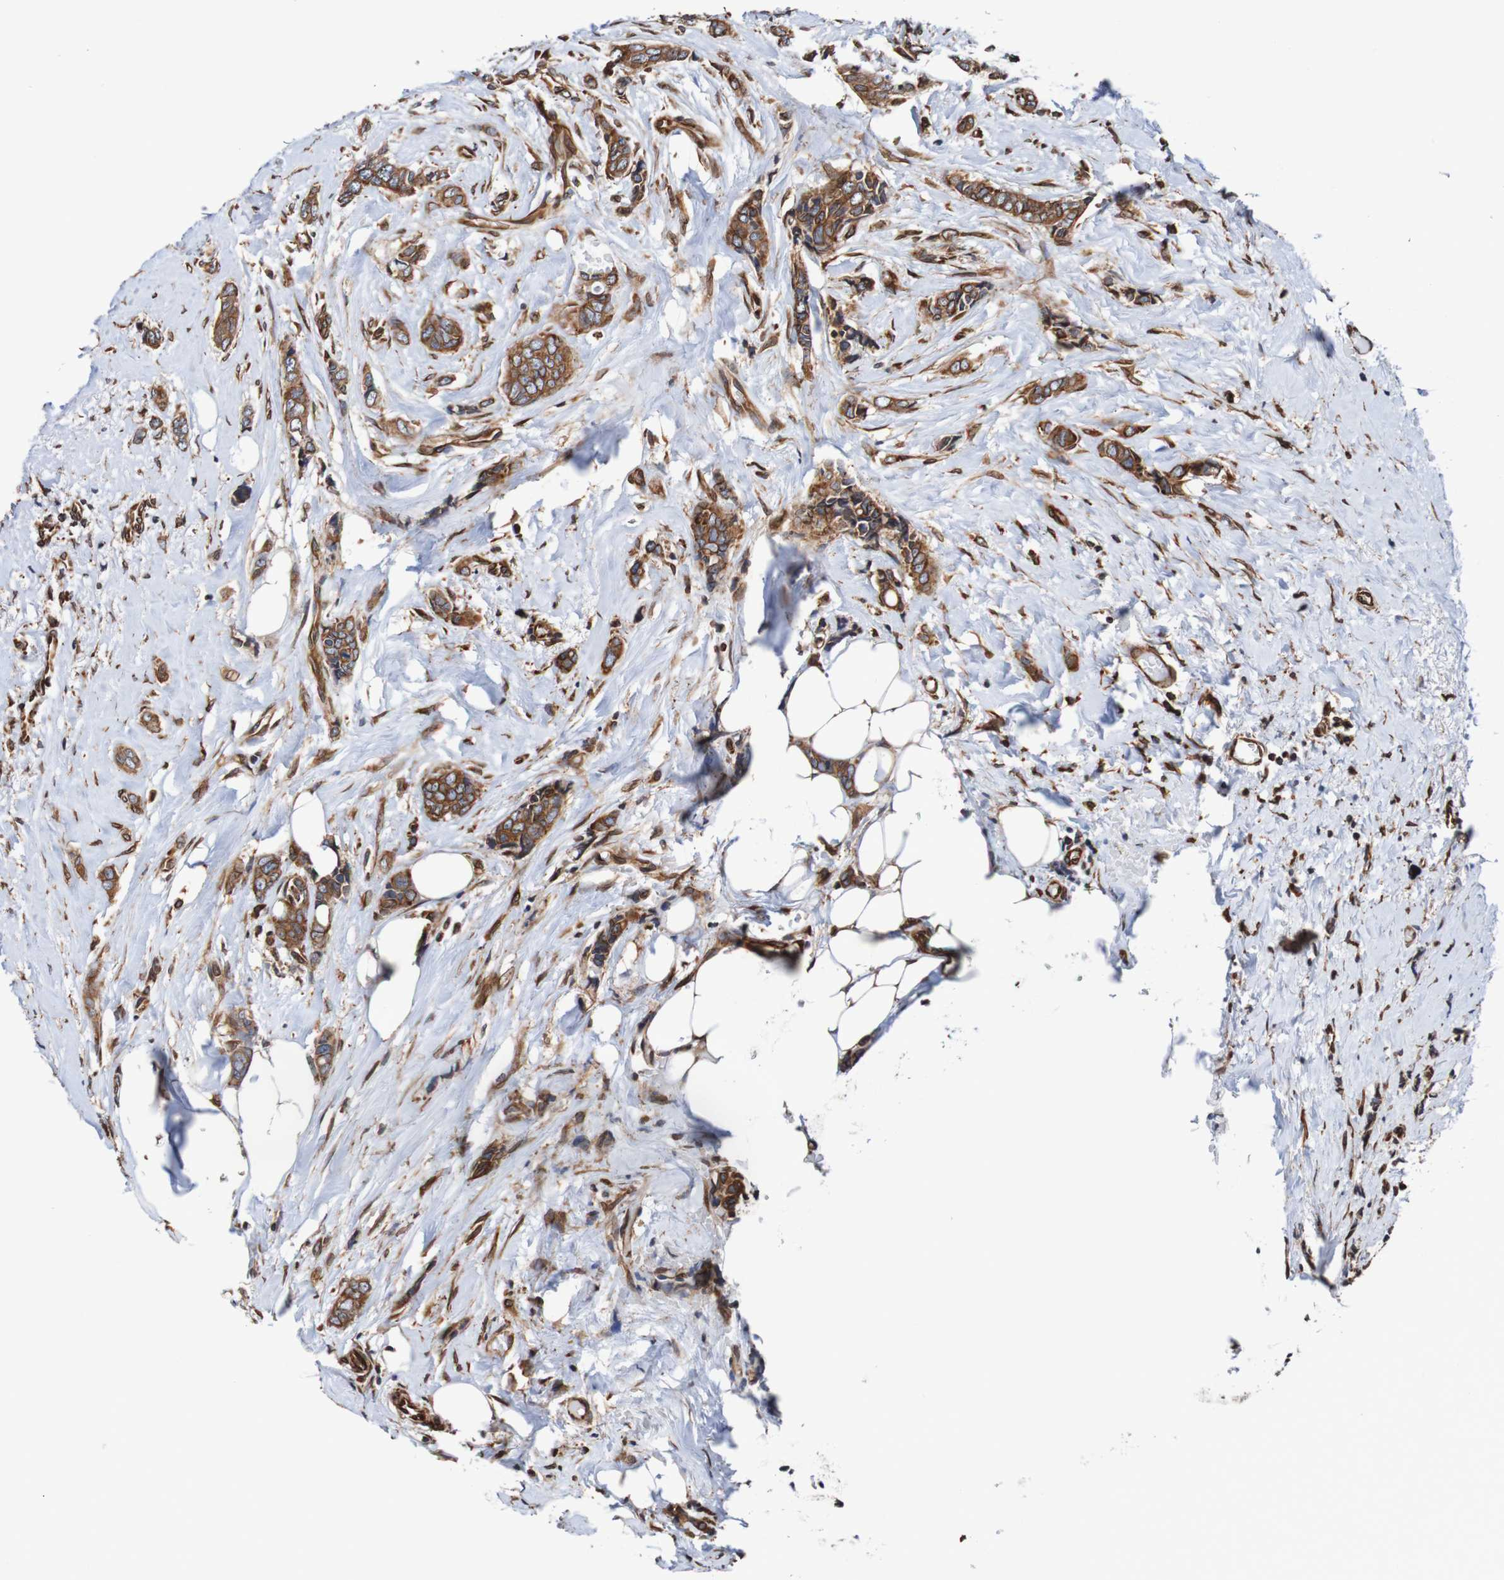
{"staining": {"intensity": "strong", "quantity": ">75%", "location": "cytoplasmic/membranous,nuclear"}, "tissue": "breast cancer", "cell_type": "Tumor cells", "image_type": "cancer", "snomed": [{"axis": "morphology", "description": "Lobular carcinoma"}, {"axis": "topography", "description": "Skin"}, {"axis": "topography", "description": "Breast"}], "caption": "Protein analysis of breast cancer tissue displays strong cytoplasmic/membranous and nuclear staining in about >75% of tumor cells. The protein of interest is shown in brown color, while the nuclei are stained blue.", "gene": "TMEM109", "patient": {"sex": "female", "age": 46}}